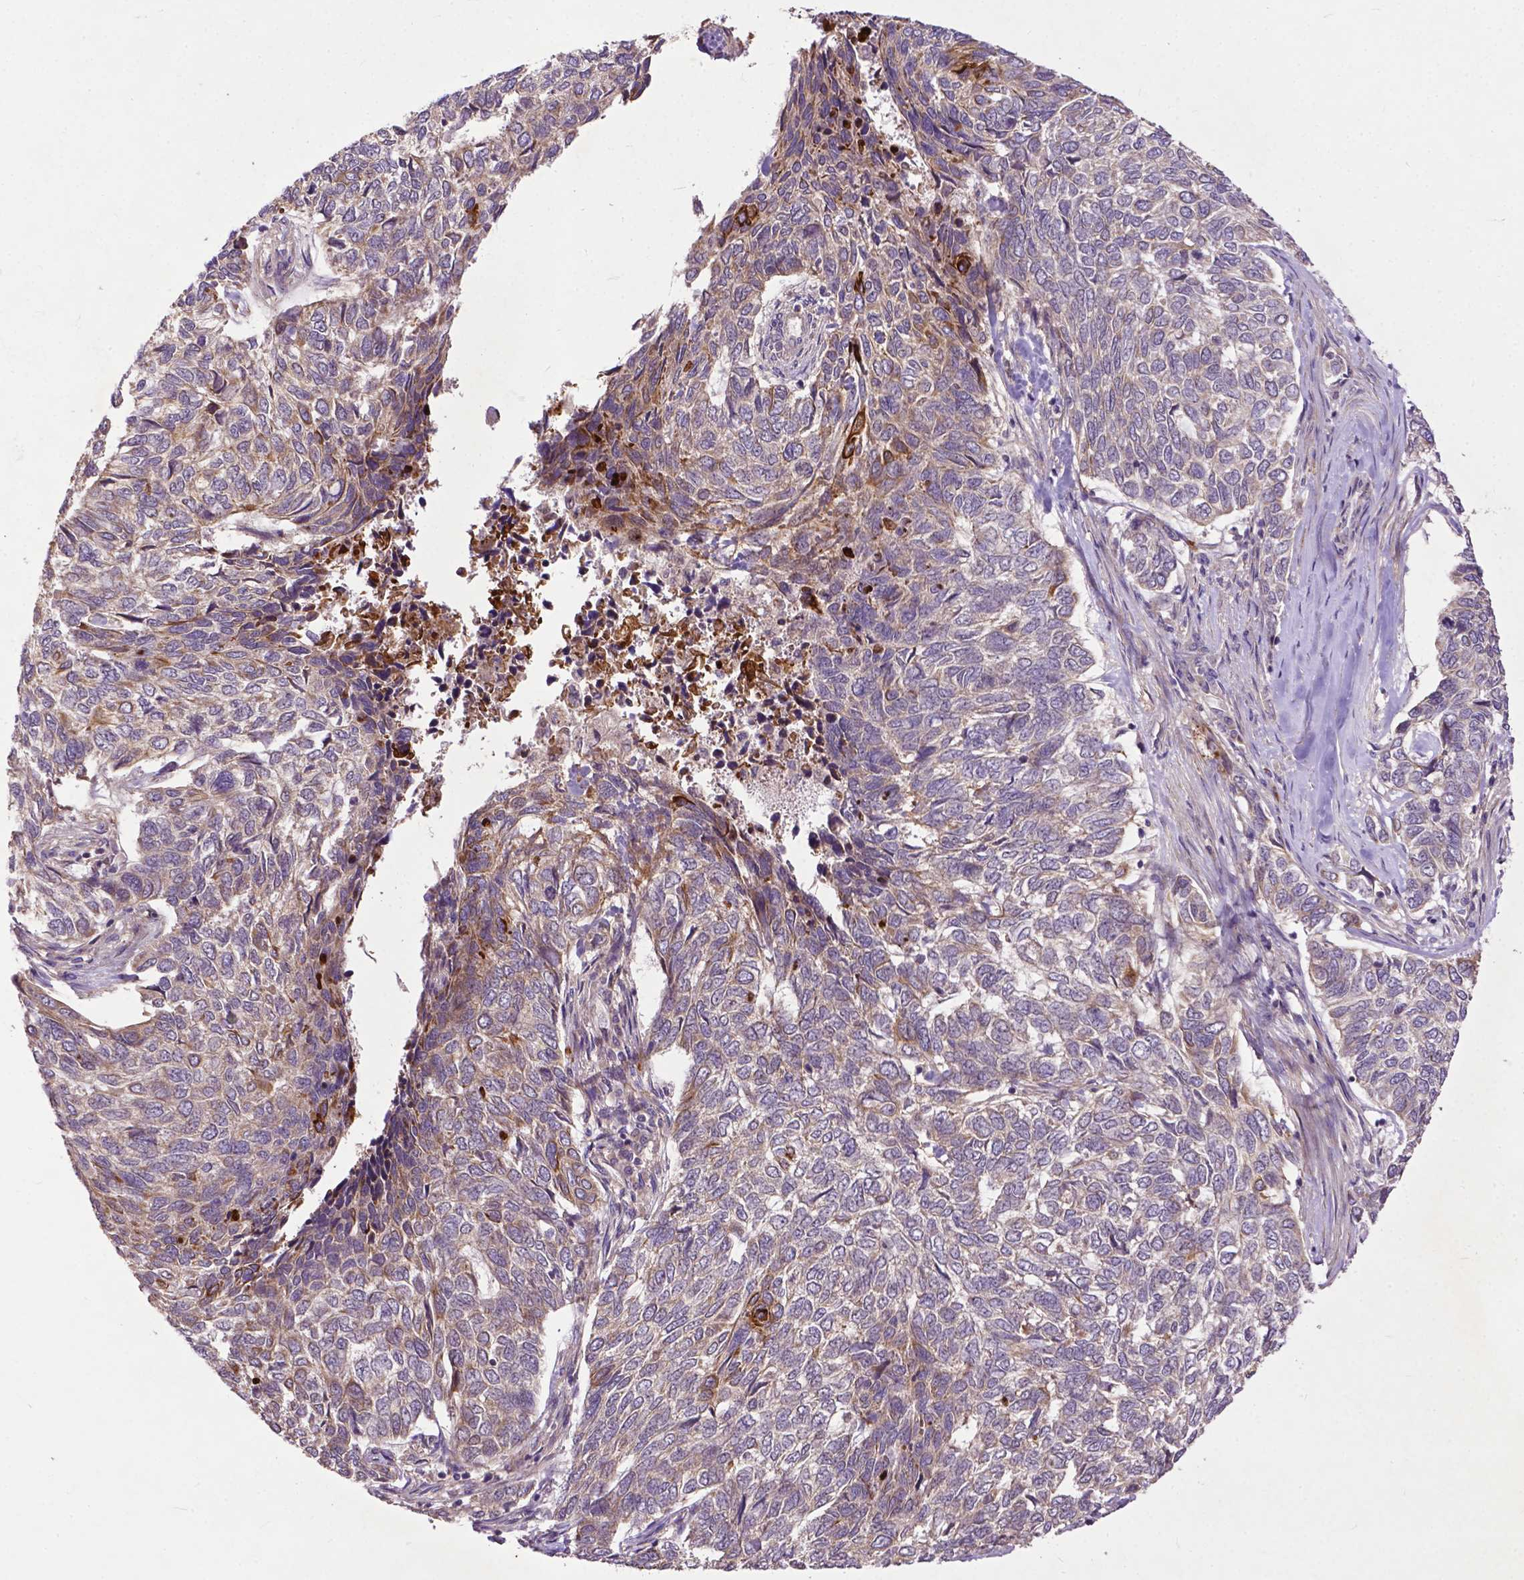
{"staining": {"intensity": "moderate", "quantity": "<25%", "location": "cytoplasmic/membranous"}, "tissue": "skin cancer", "cell_type": "Tumor cells", "image_type": "cancer", "snomed": [{"axis": "morphology", "description": "Basal cell carcinoma"}, {"axis": "topography", "description": "Skin"}], "caption": "An image of skin cancer (basal cell carcinoma) stained for a protein reveals moderate cytoplasmic/membranous brown staining in tumor cells.", "gene": "PARP3", "patient": {"sex": "female", "age": 65}}